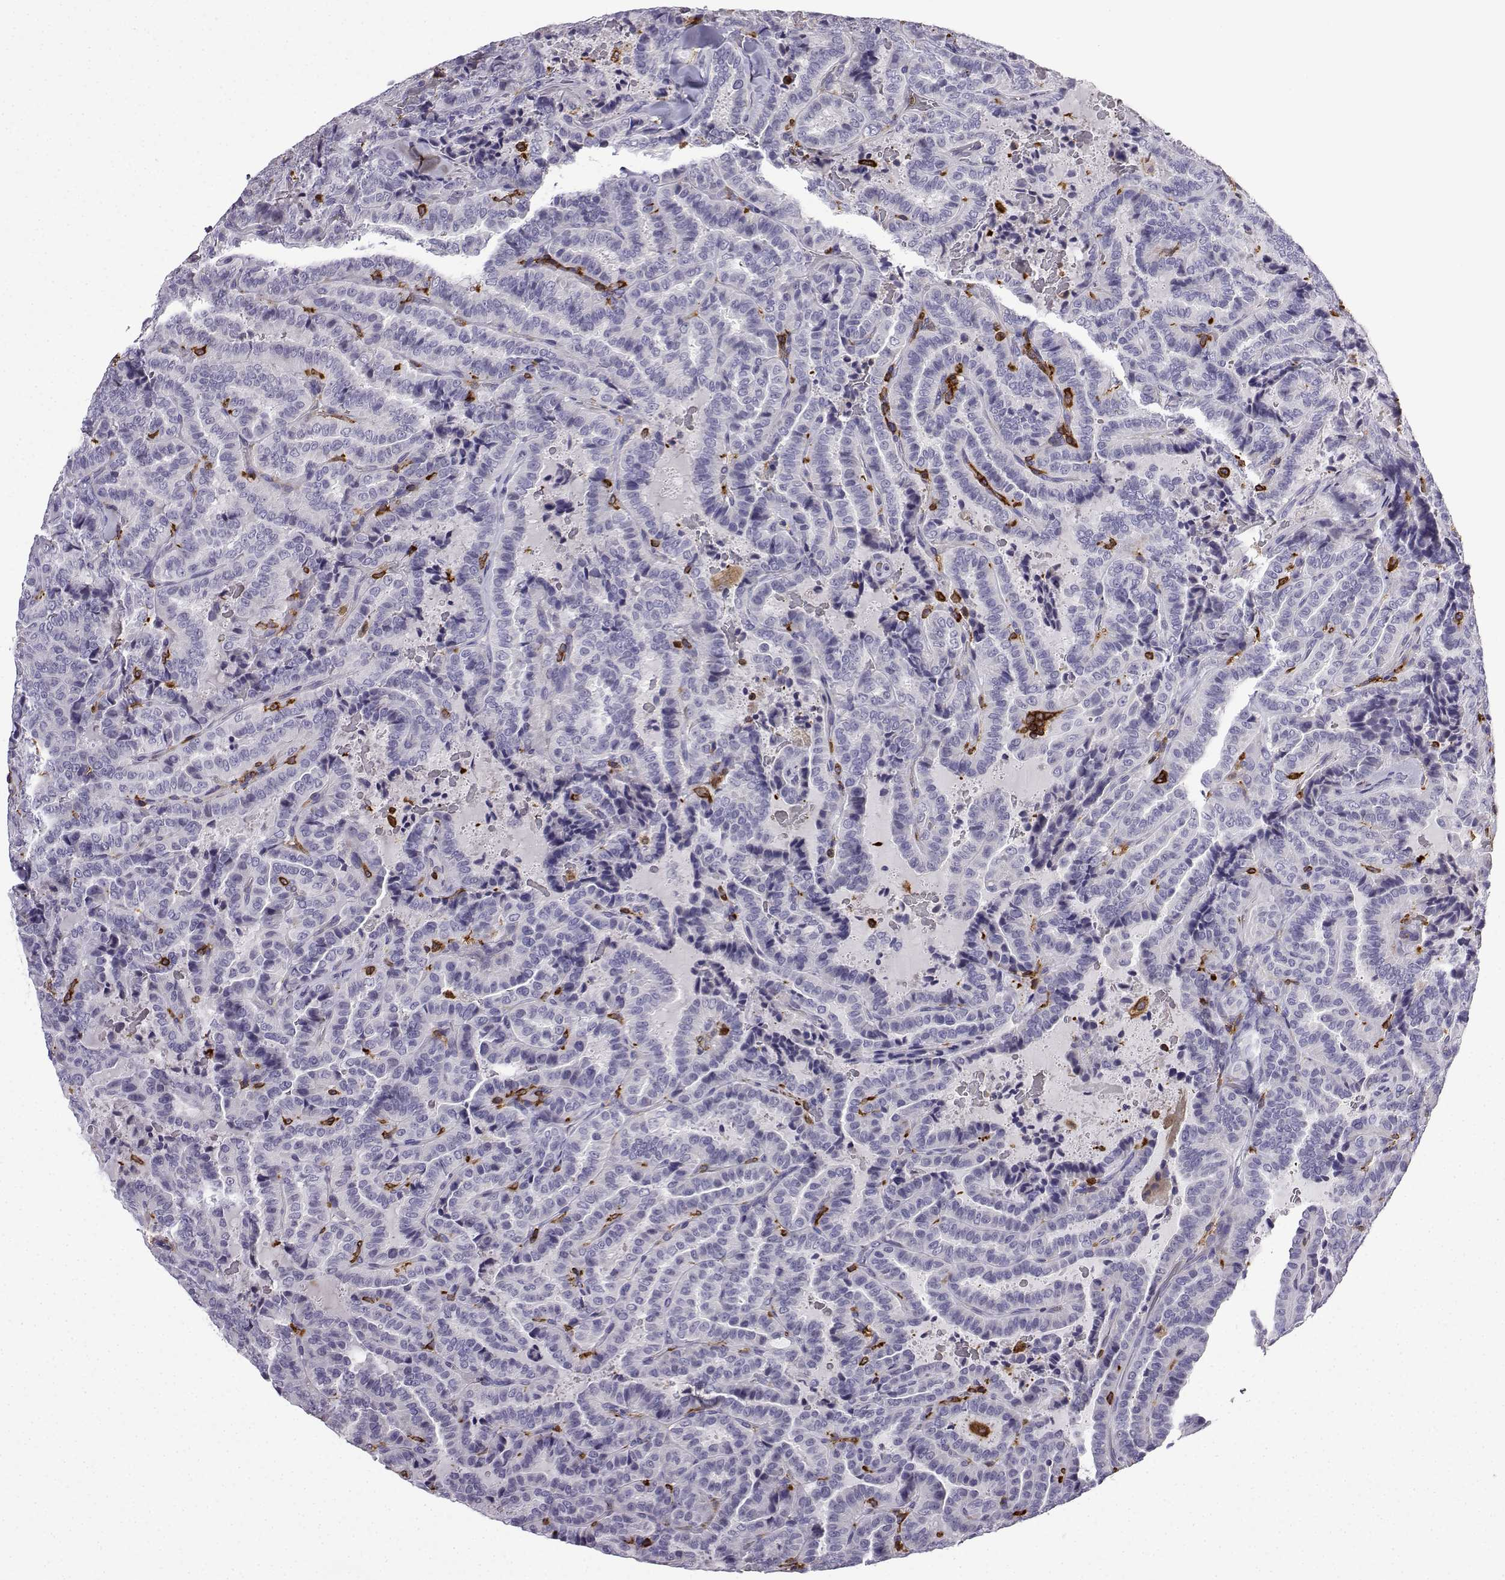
{"staining": {"intensity": "negative", "quantity": "none", "location": "none"}, "tissue": "thyroid cancer", "cell_type": "Tumor cells", "image_type": "cancer", "snomed": [{"axis": "morphology", "description": "Papillary adenocarcinoma, NOS"}, {"axis": "topography", "description": "Thyroid gland"}], "caption": "Human papillary adenocarcinoma (thyroid) stained for a protein using IHC shows no expression in tumor cells.", "gene": "DOCK10", "patient": {"sex": "female", "age": 39}}